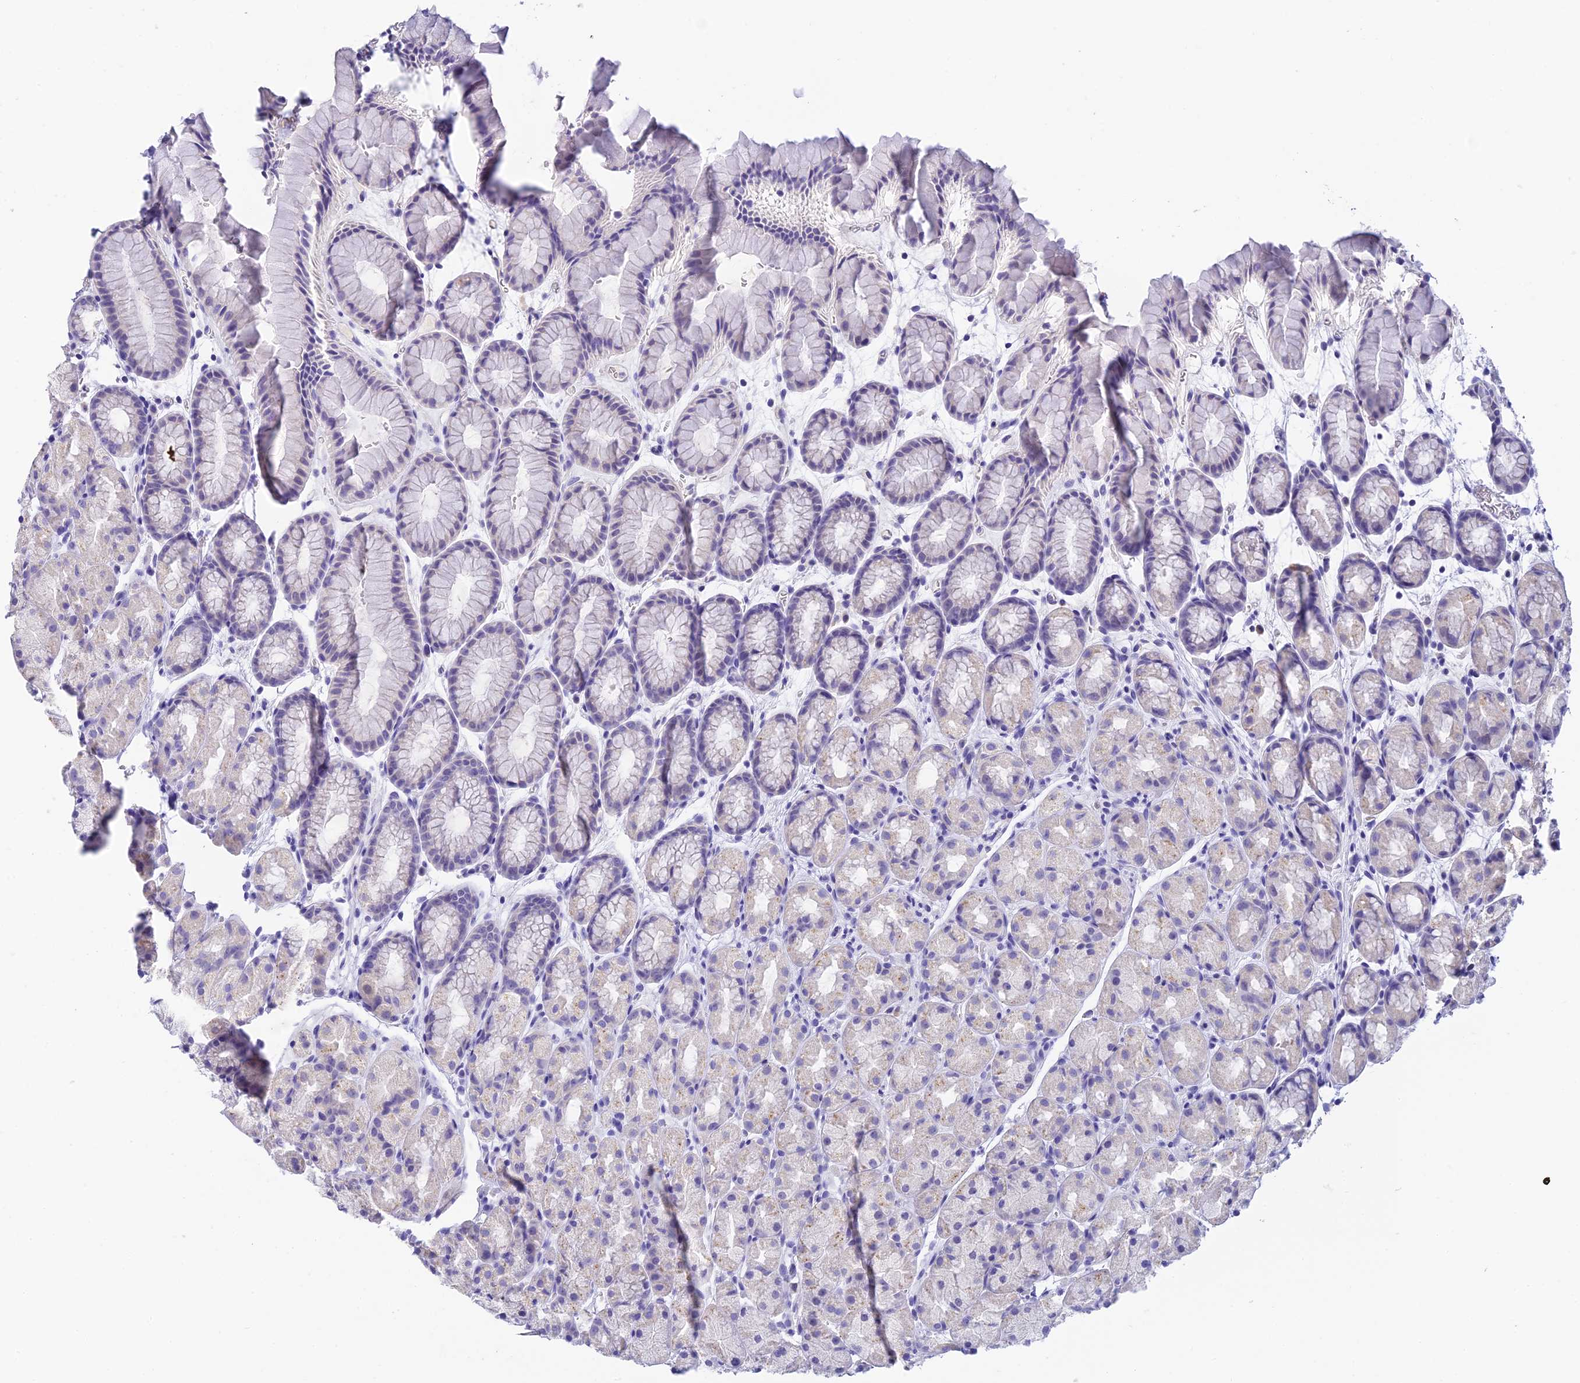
{"staining": {"intensity": "negative", "quantity": "none", "location": "none"}, "tissue": "stomach", "cell_type": "Glandular cells", "image_type": "normal", "snomed": [{"axis": "morphology", "description": "Normal tissue, NOS"}, {"axis": "topography", "description": "Stomach, upper"}, {"axis": "topography", "description": "Stomach"}], "caption": "Glandular cells are negative for protein expression in benign human stomach. Brightfield microscopy of immunohistochemistry stained with DAB (3,3'-diaminobenzidine) (brown) and hematoxylin (blue), captured at high magnification.", "gene": "C12orf29", "patient": {"sex": "male", "age": 47}}